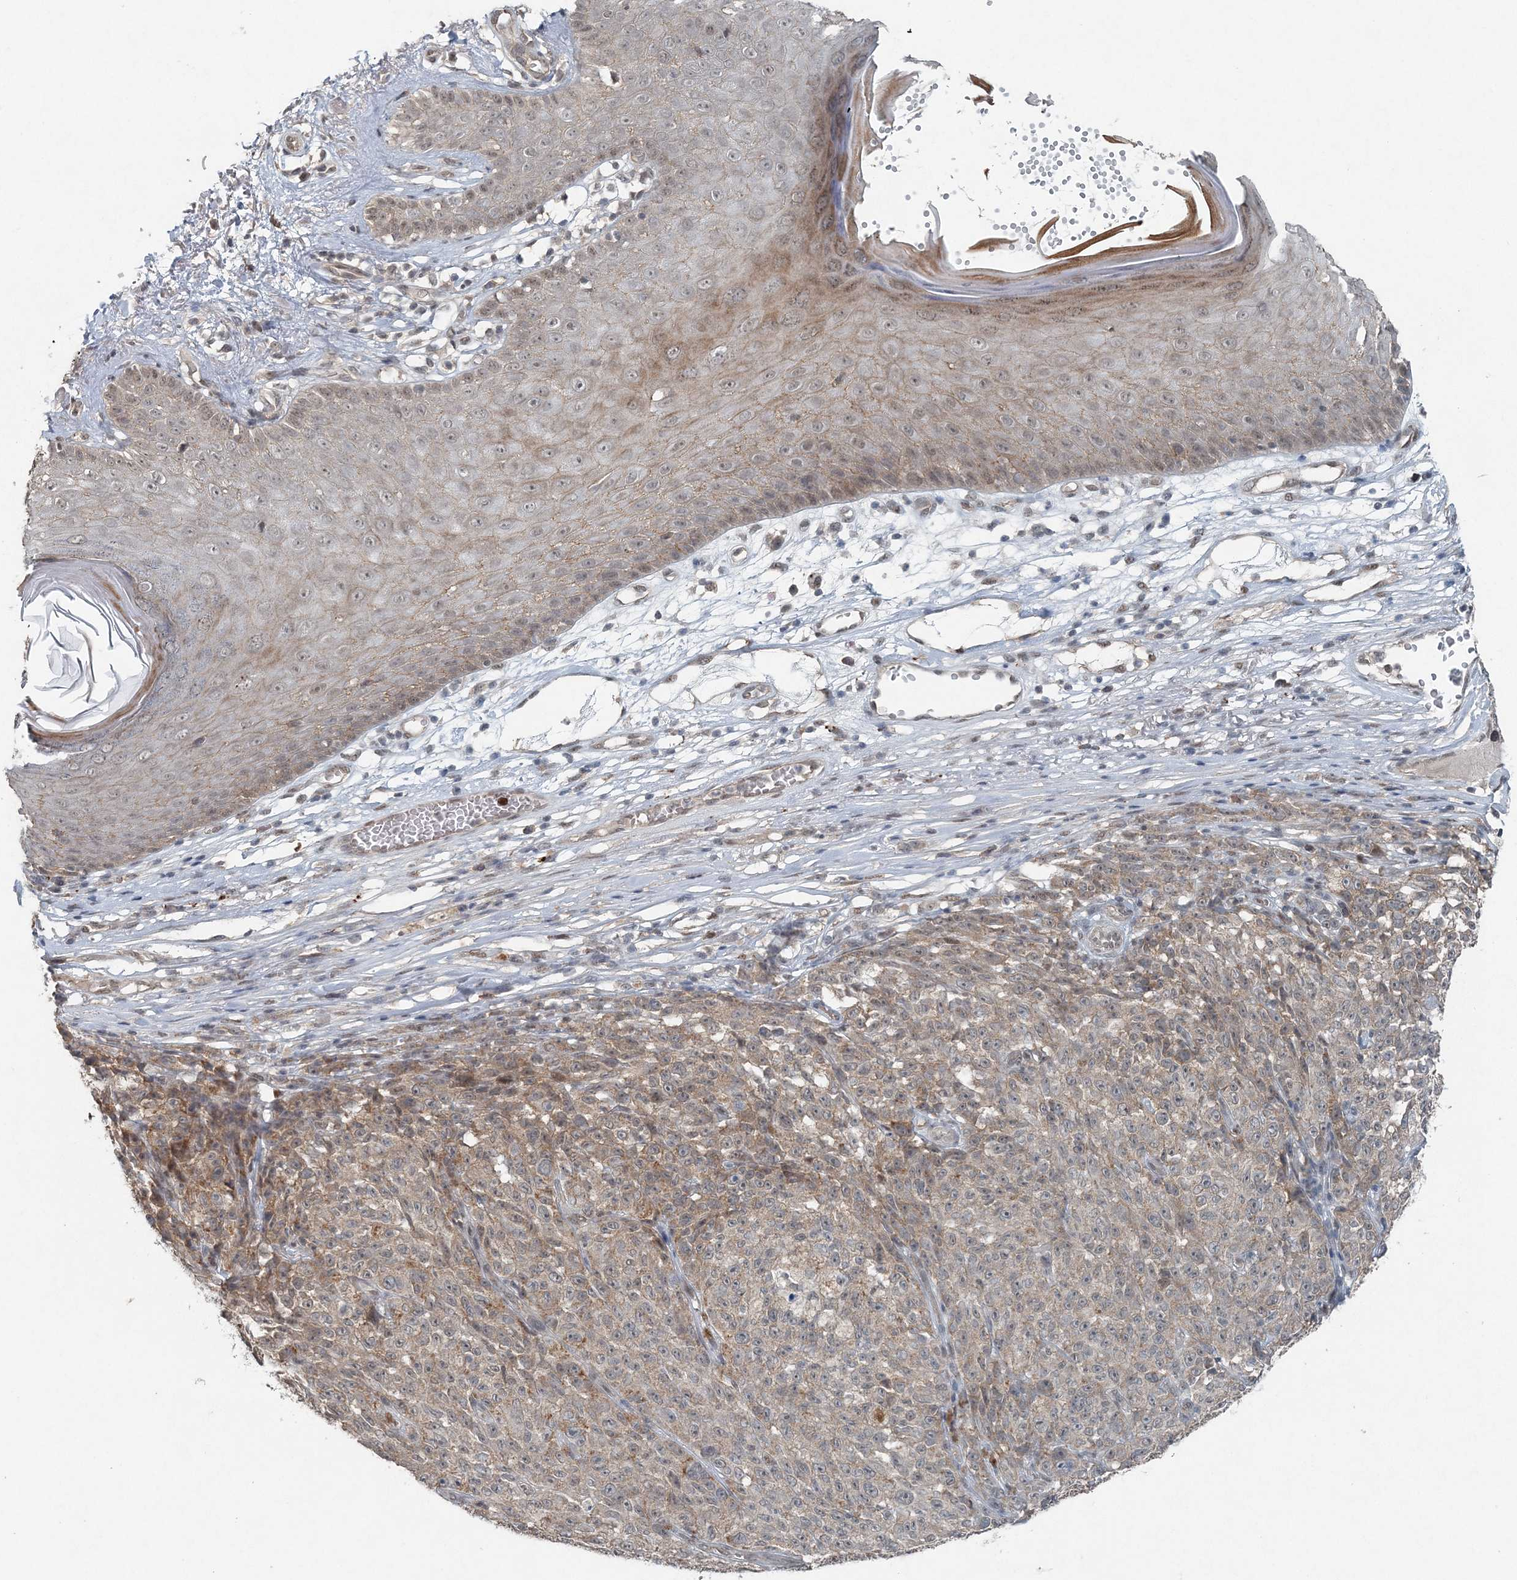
{"staining": {"intensity": "weak", "quantity": "<25%", "location": "cytoplasmic/membranous"}, "tissue": "melanoma", "cell_type": "Tumor cells", "image_type": "cancer", "snomed": [{"axis": "morphology", "description": "Malignant melanoma, NOS"}, {"axis": "topography", "description": "Skin"}], "caption": "The IHC photomicrograph has no significant positivity in tumor cells of malignant melanoma tissue.", "gene": "VSIG2", "patient": {"sex": "female", "age": 82}}